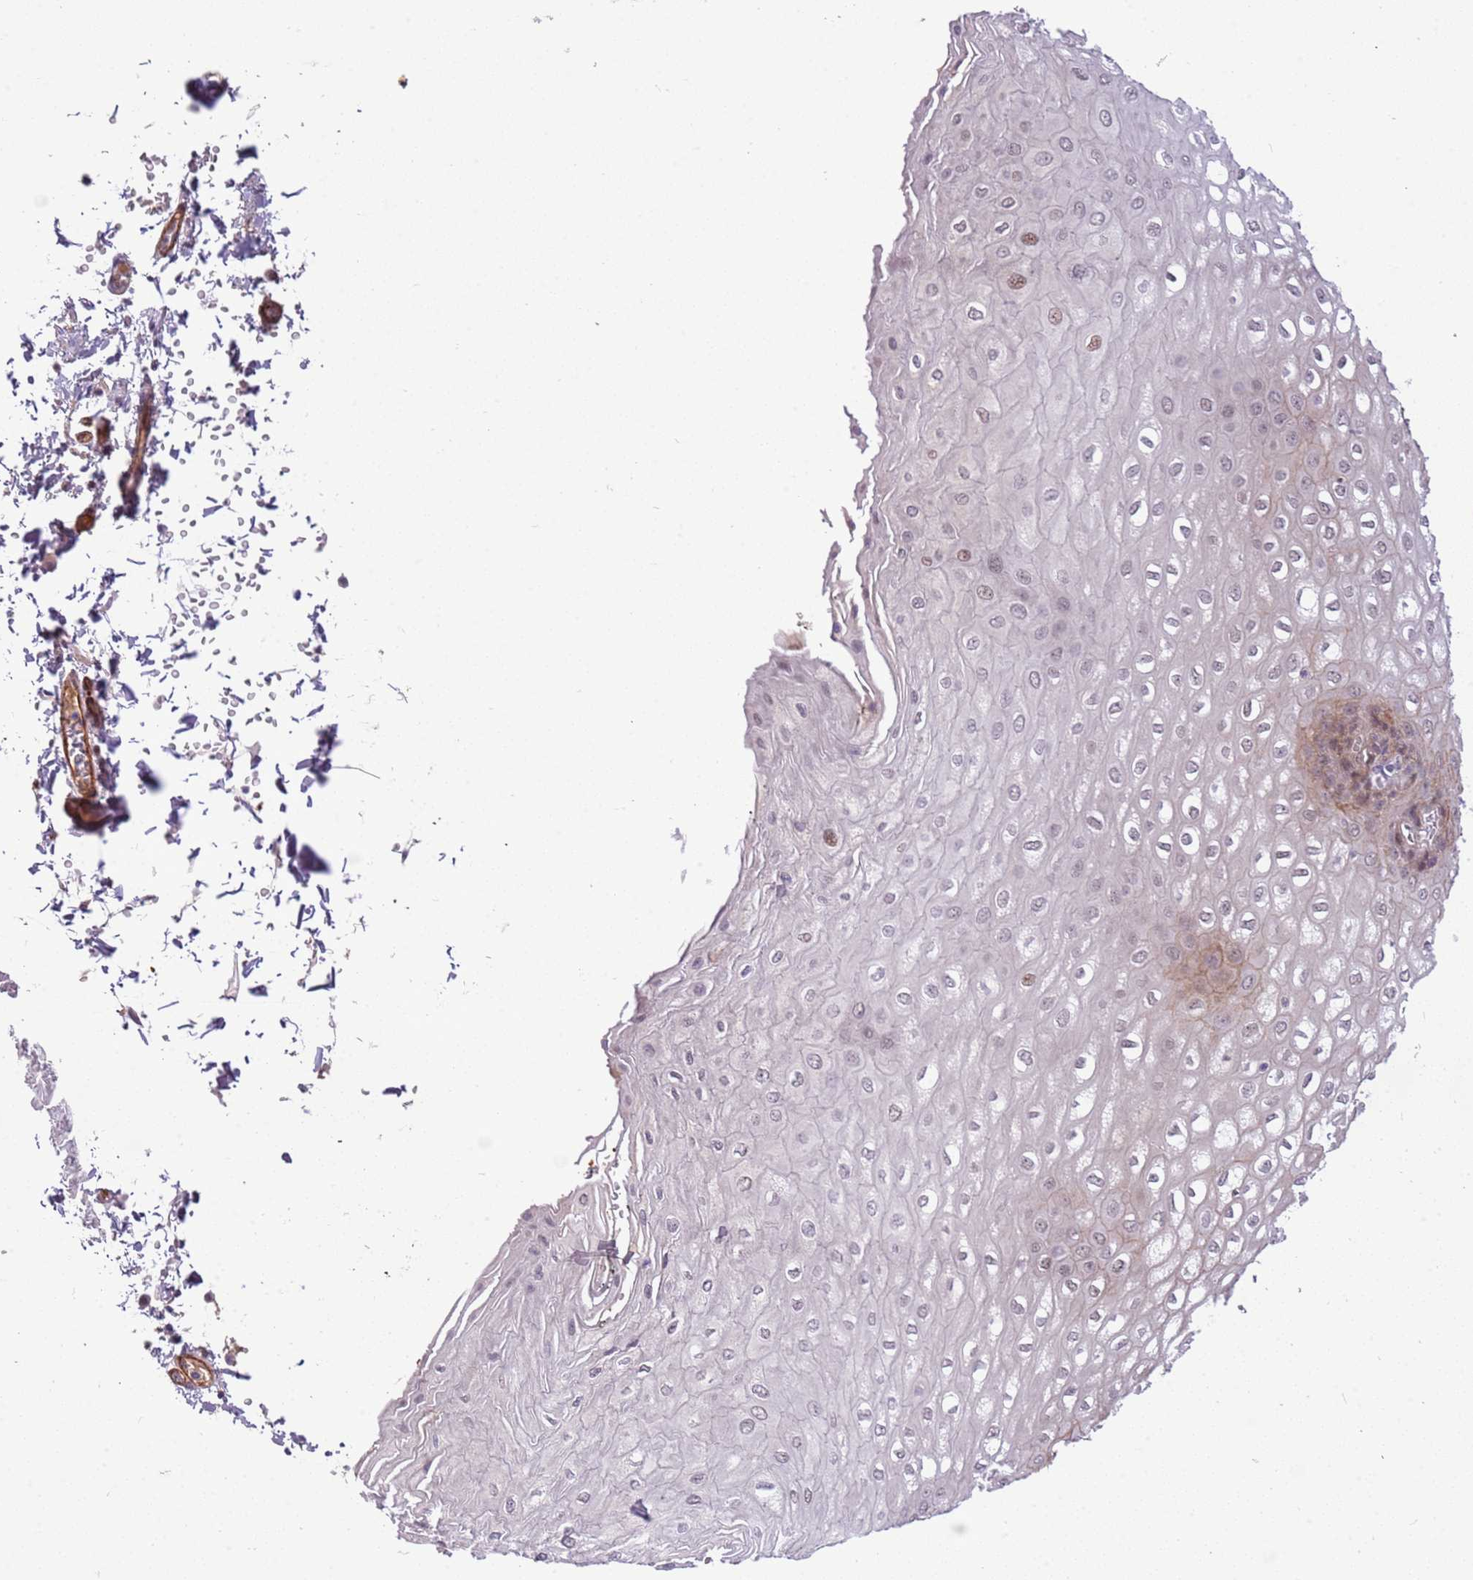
{"staining": {"intensity": "moderate", "quantity": "<25%", "location": "cytoplasmic/membranous,nuclear"}, "tissue": "esophagus", "cell_type": "Squamous epithelial cells", "image_type": "normal", "snomed": [{"axis": "morphology", "description": "Normal tissue, NOS"}, {"axis": "topography", "description": "Esophagus"}], "caption": "The image exhibits immunohistochemical staining of benign esophagus. There is moderate cytoplasmic/membranous,nuclear positivity is seen in about <25% of squamous epithelial cells. (DAB IHC with brightfield microscopy, high magnification).", "gene": "MAGEF1", "patient": {"sex": "male", "age": 60}}